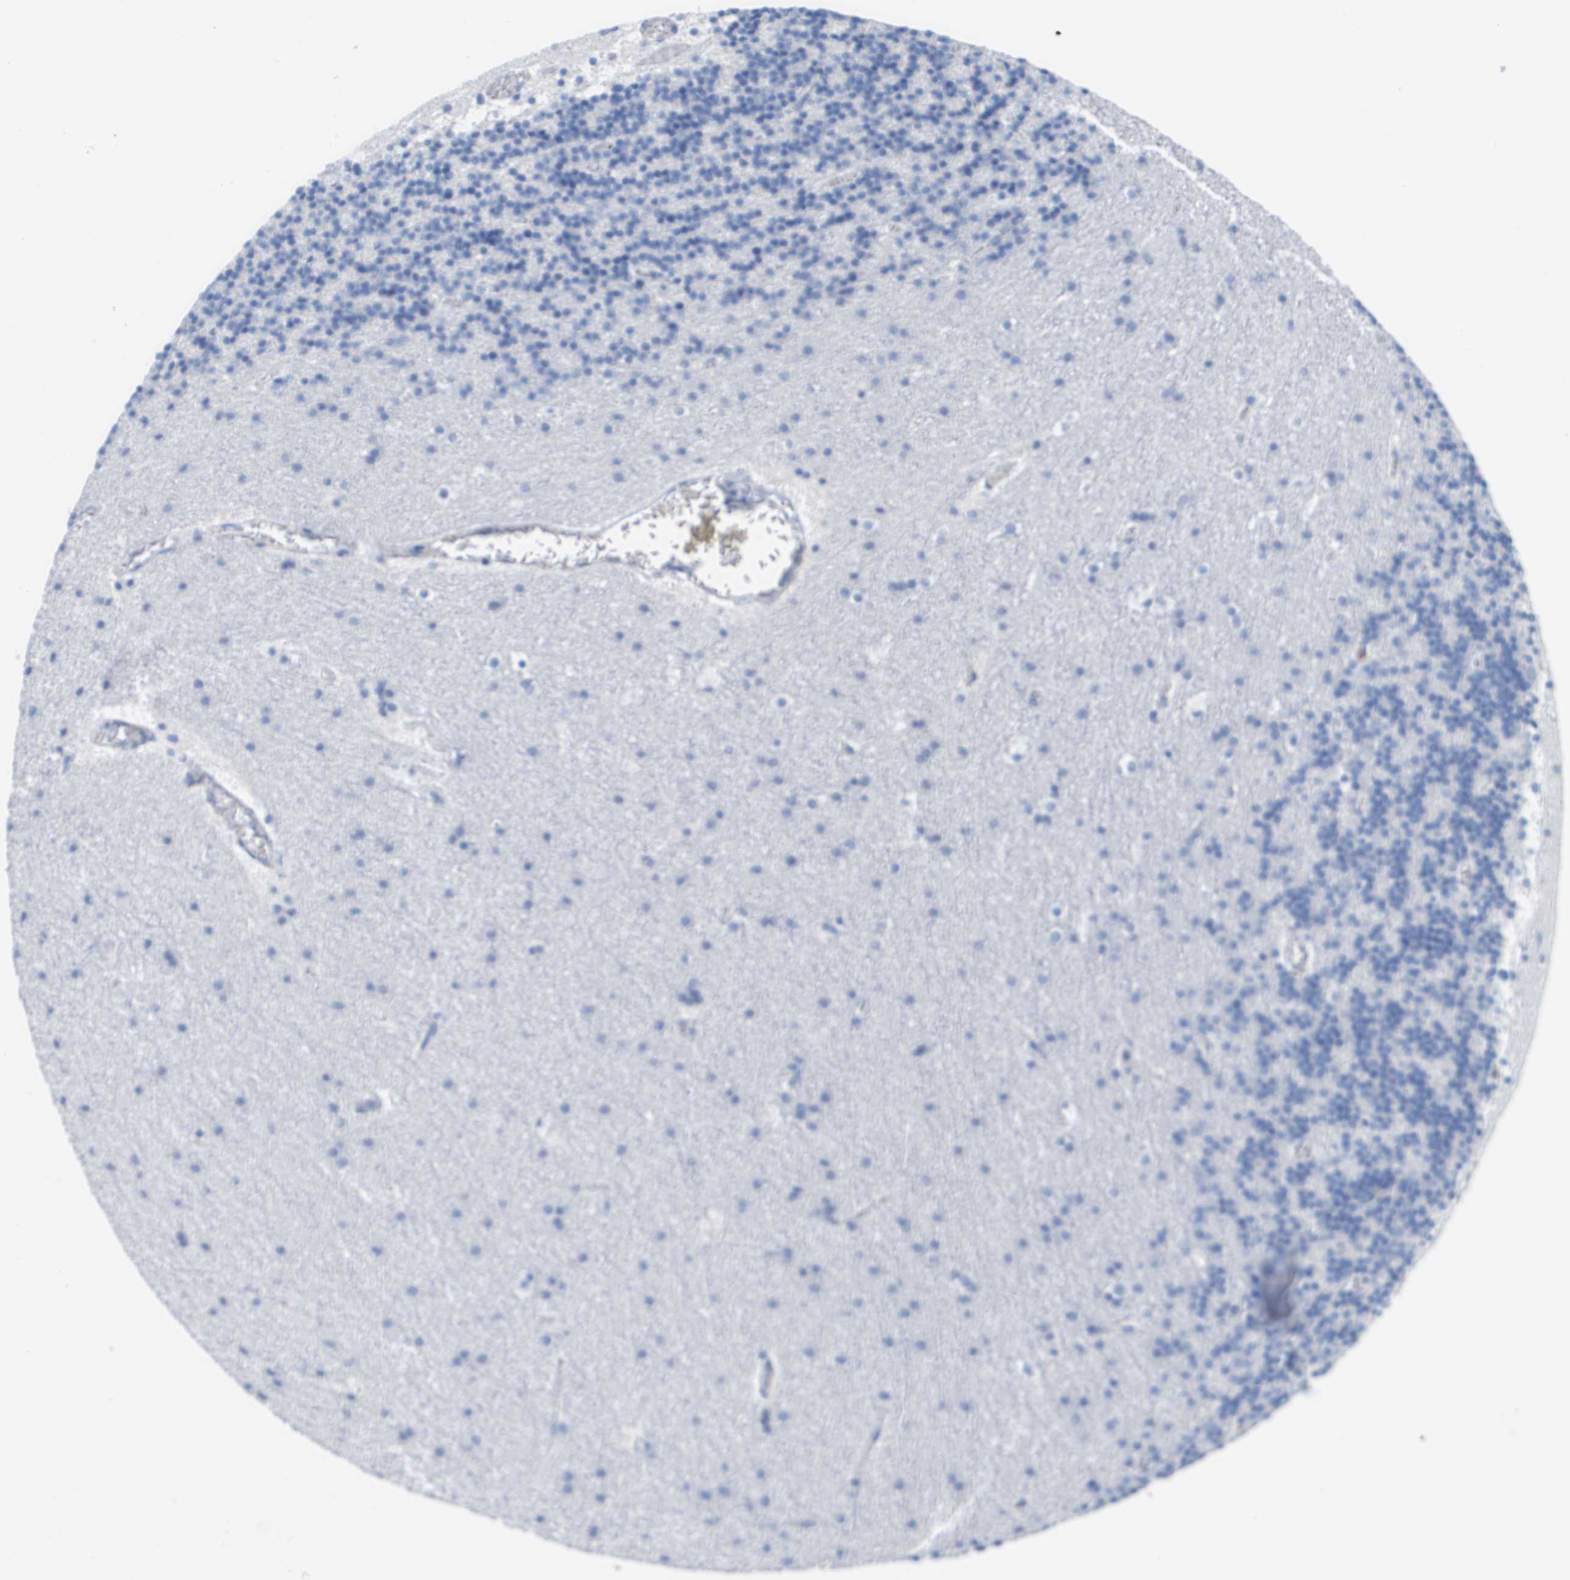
{"staining": {"intensity": "negative", "quantity": "none", "location": "none"}, "tissue": "cerebellum", "cell_type": "Cells in granular layer", "image_type": "normal", "snomed": [{"axis": "morphology", "description": "Normal tissue, NOS"}, {"axis": "topography", "description": "Cerebellum"}], "caption": "The photomicrograph shows no significant expression in cells in granular layer of cerebellum. Nuclei are stained in blue.", "gene": "APOA1", "patient": {"sex": "male", "age": 45}}